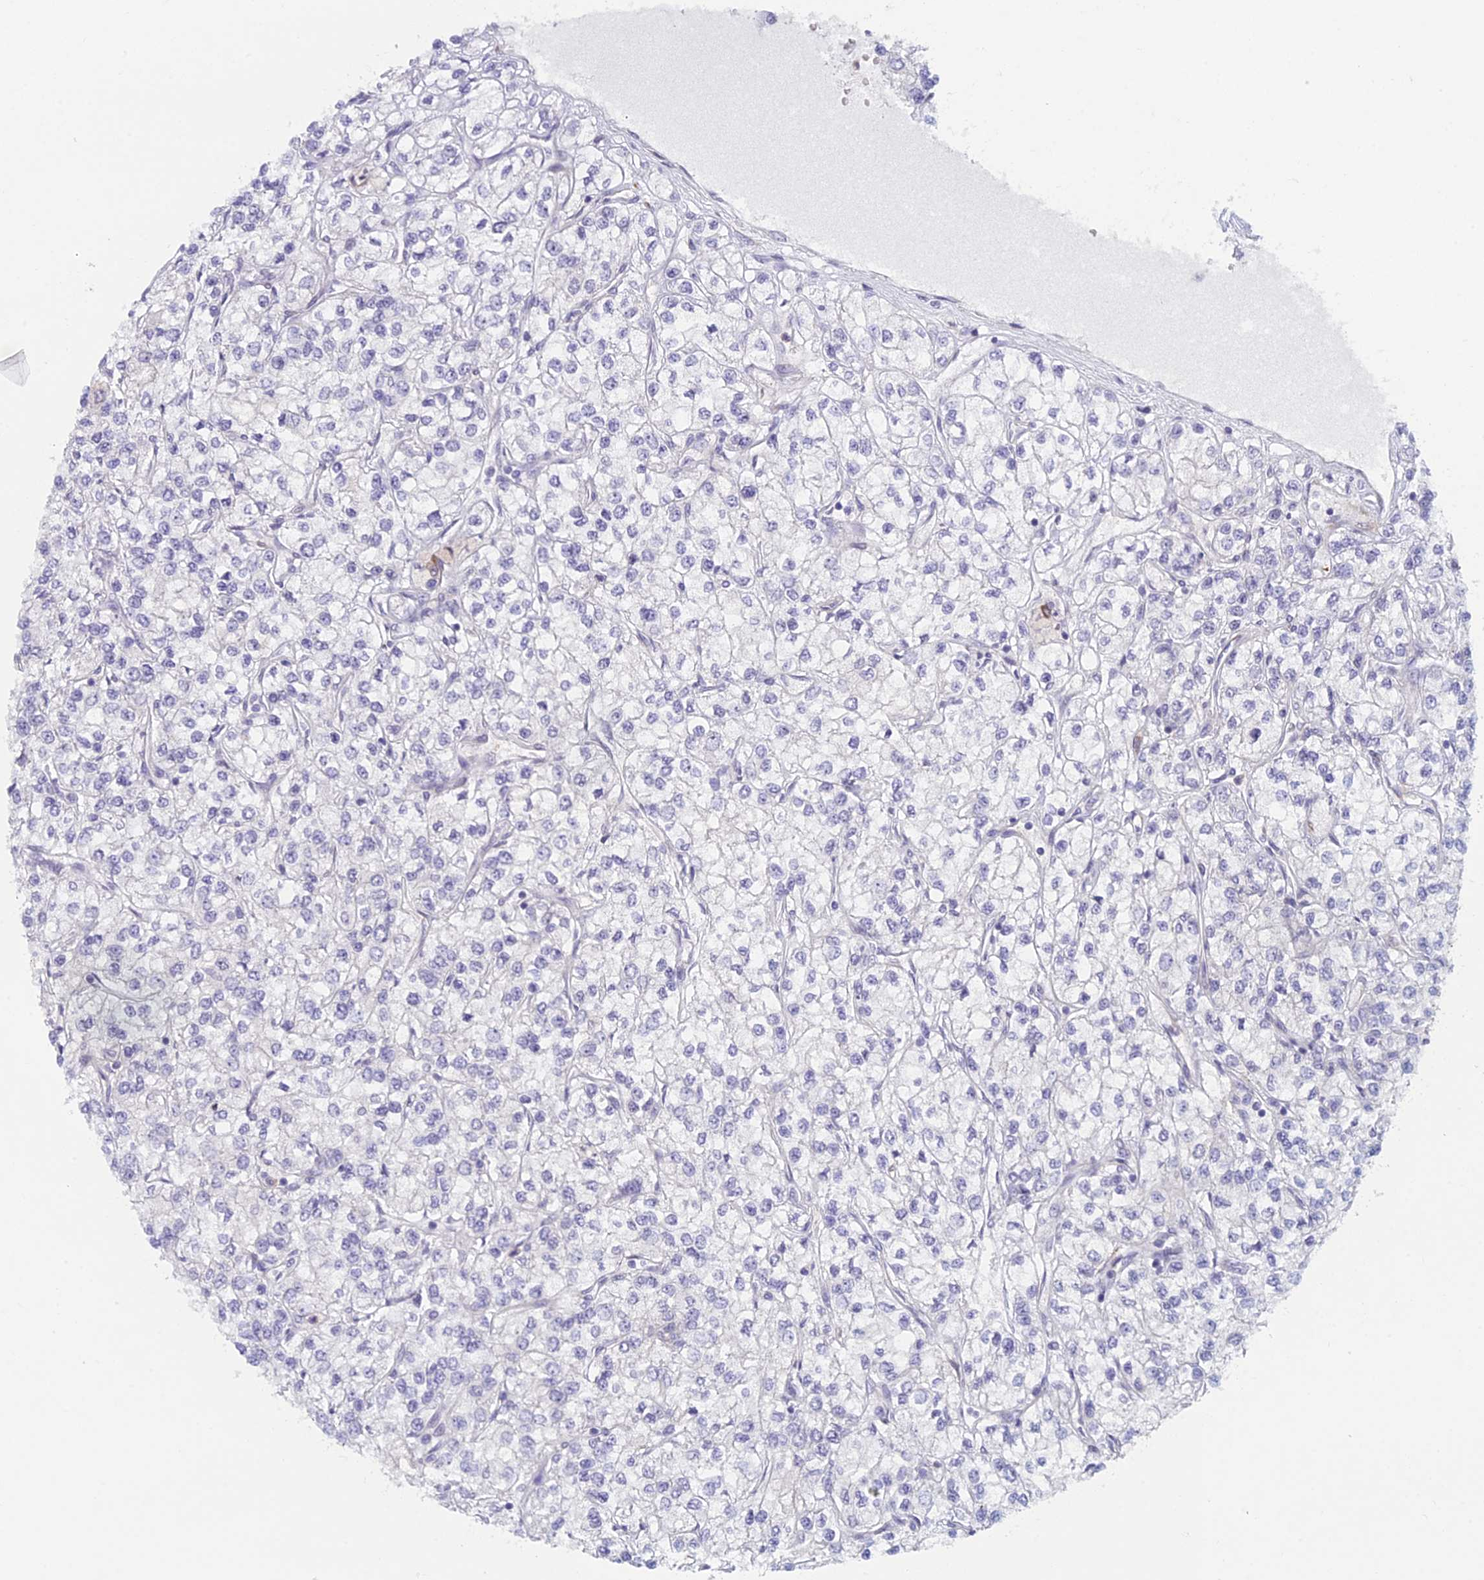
{"staining": {"intensity": "negative", "quantity": "none", "location": "none"}, "tissue": "renal cancer", "cell_type": "Tumor cells", "image_type": "cancer", "snomed": [{"axis": "morphology", "description": "Adenocarcinoma, NOS"}, {"axis": "topography", "description": "Kidney"}], "caption": "The micrograph exhibits no staining of tumor cells in renal cancer.", "gene": "PPP1R26", "patient": {"sex": "male", "age": 80}}